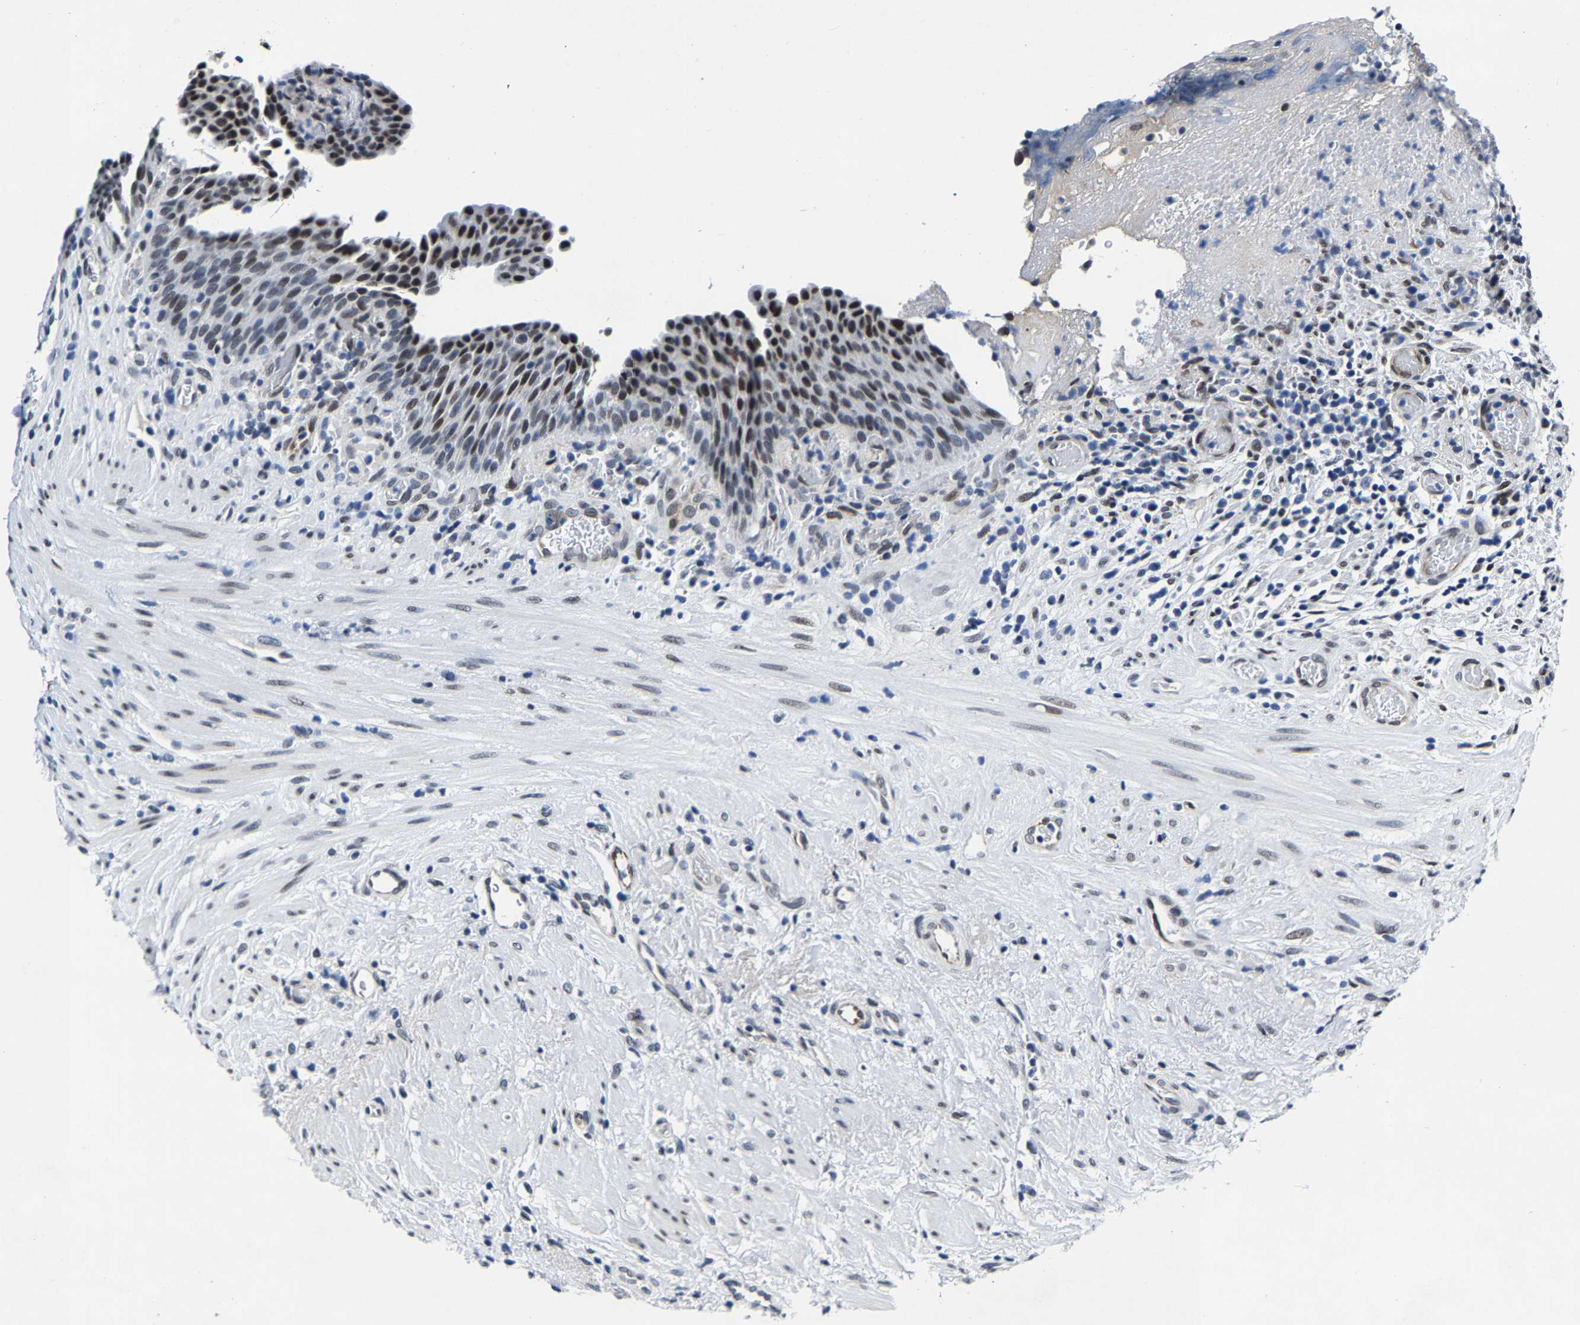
{"staining": {"intensity": "moderate", "quantity": "25%-75%", "location": "nuclear"}, "tissue": "urothelial cancer", "cell_type": "Tumor cells", "image_type": "cancer", "snomed": [{"axis": "morphology", "description": "Urothelial carcinoma, Low grade"}, {"axis": "topography", "description": "Urinary bladder"}], "caption": "Low-grade urothelial carcinoma tissue demonstrates moderate nuclear positivity in approximately 25%-75% of tumor cells (DAB (3,3'-diaminobenzidine) = brown stain, brightfield microscopy at high magnification).", "gene": "UBN2", "patient": {"sex": "female", "age": 75}}